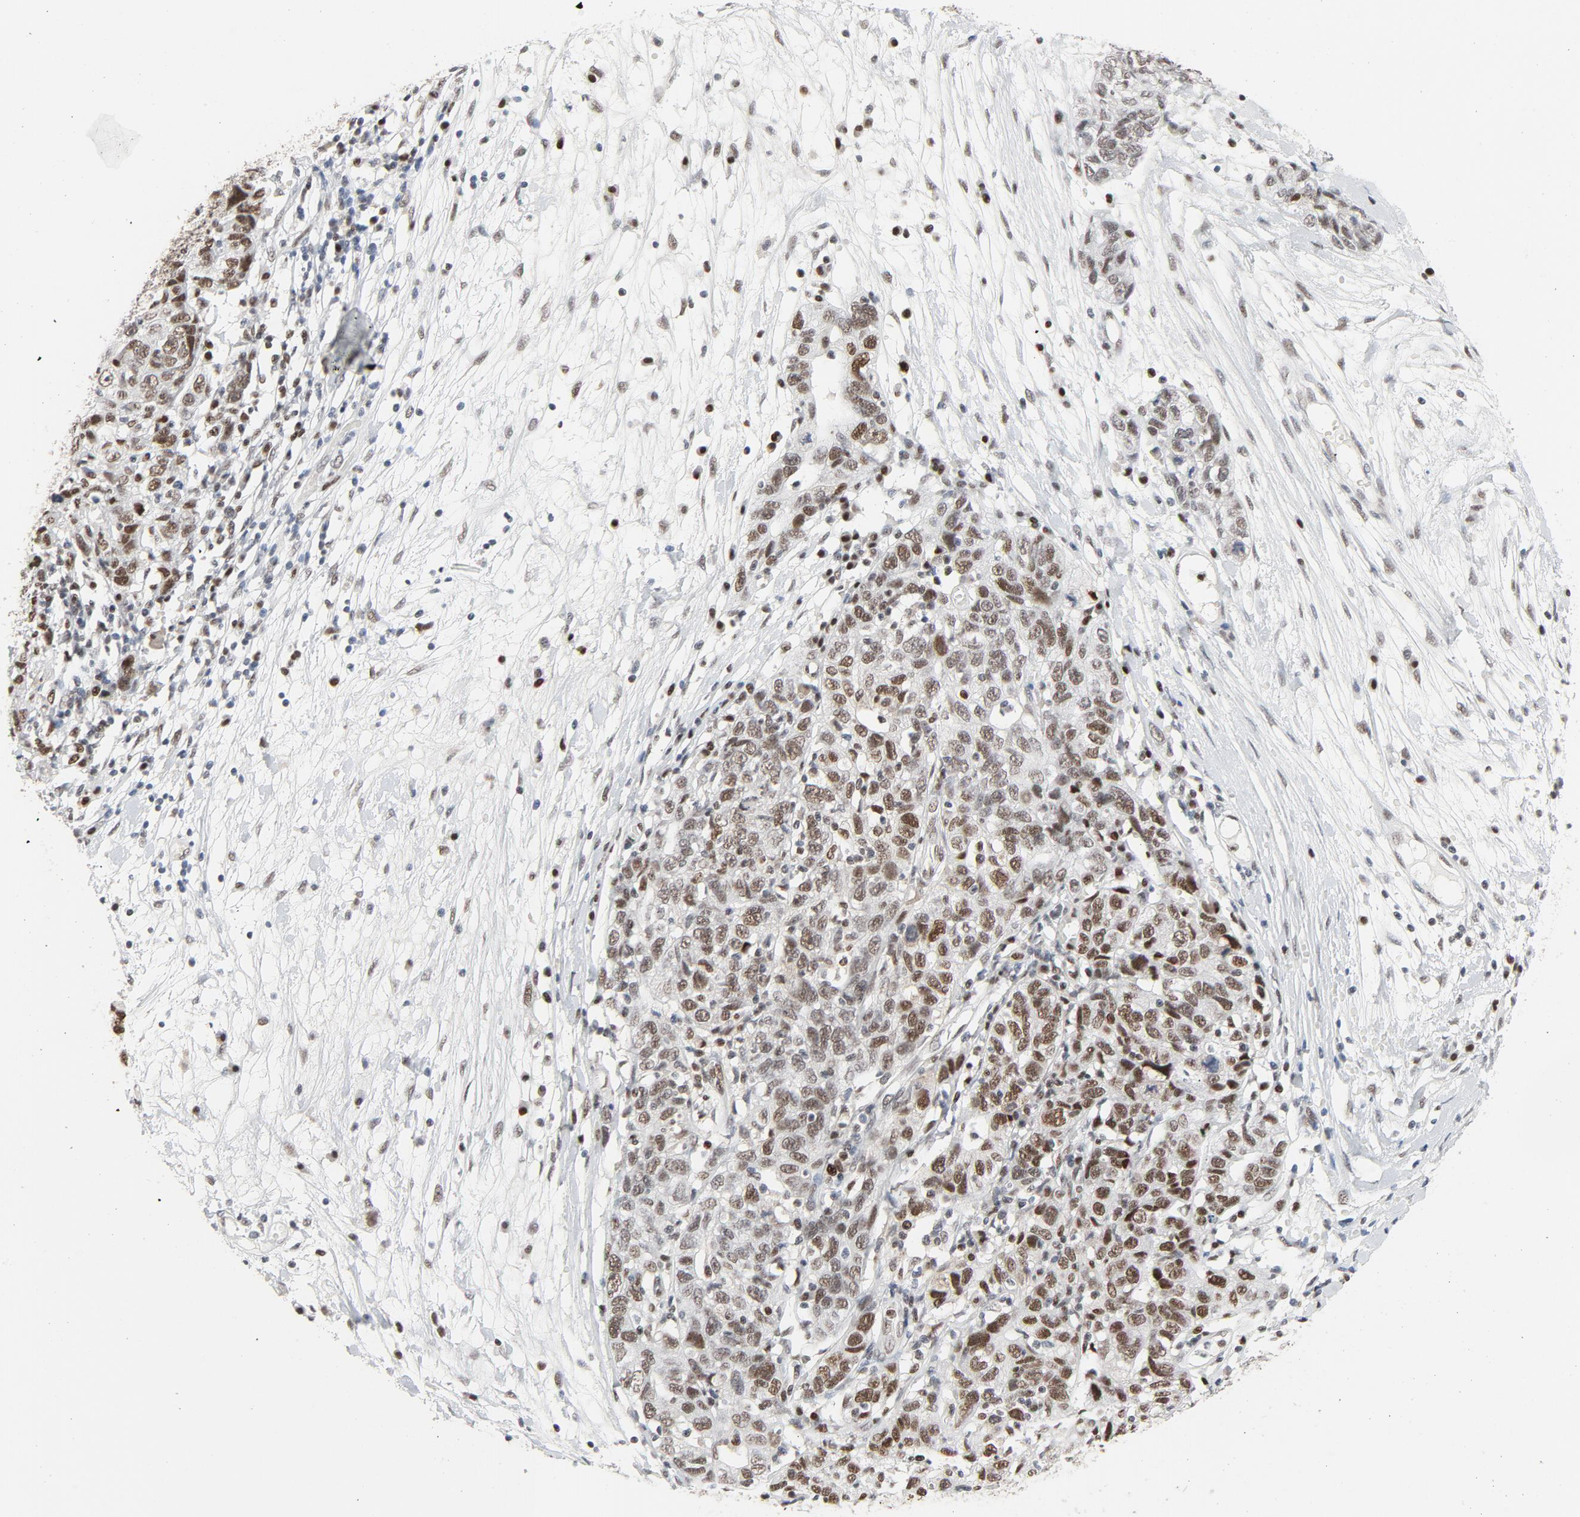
{"staining": {"intensity": "moderate", "quantity": ">75%", "location": "nuclear"}, "tissue": "ovarian cancer", "cell_type": "Tumor cells", "image_type": "cancer", "snomed": [{"axis": "morphology", "description": "Cystadenocarcinoma, serous, NOS"}, {"axis": "topography", "description": "Ovary"}], "caption": "Immunohistochemical staining of human ovarian cancer (serous cystadenocarcinoma) displays moderate nuclear protein positivity in approximately >75% of tumor cells. (IHC, brightfield microscopy, high magnification).", "gene": "JMJD6", "patient": {"sex": "female", "age": 71}}